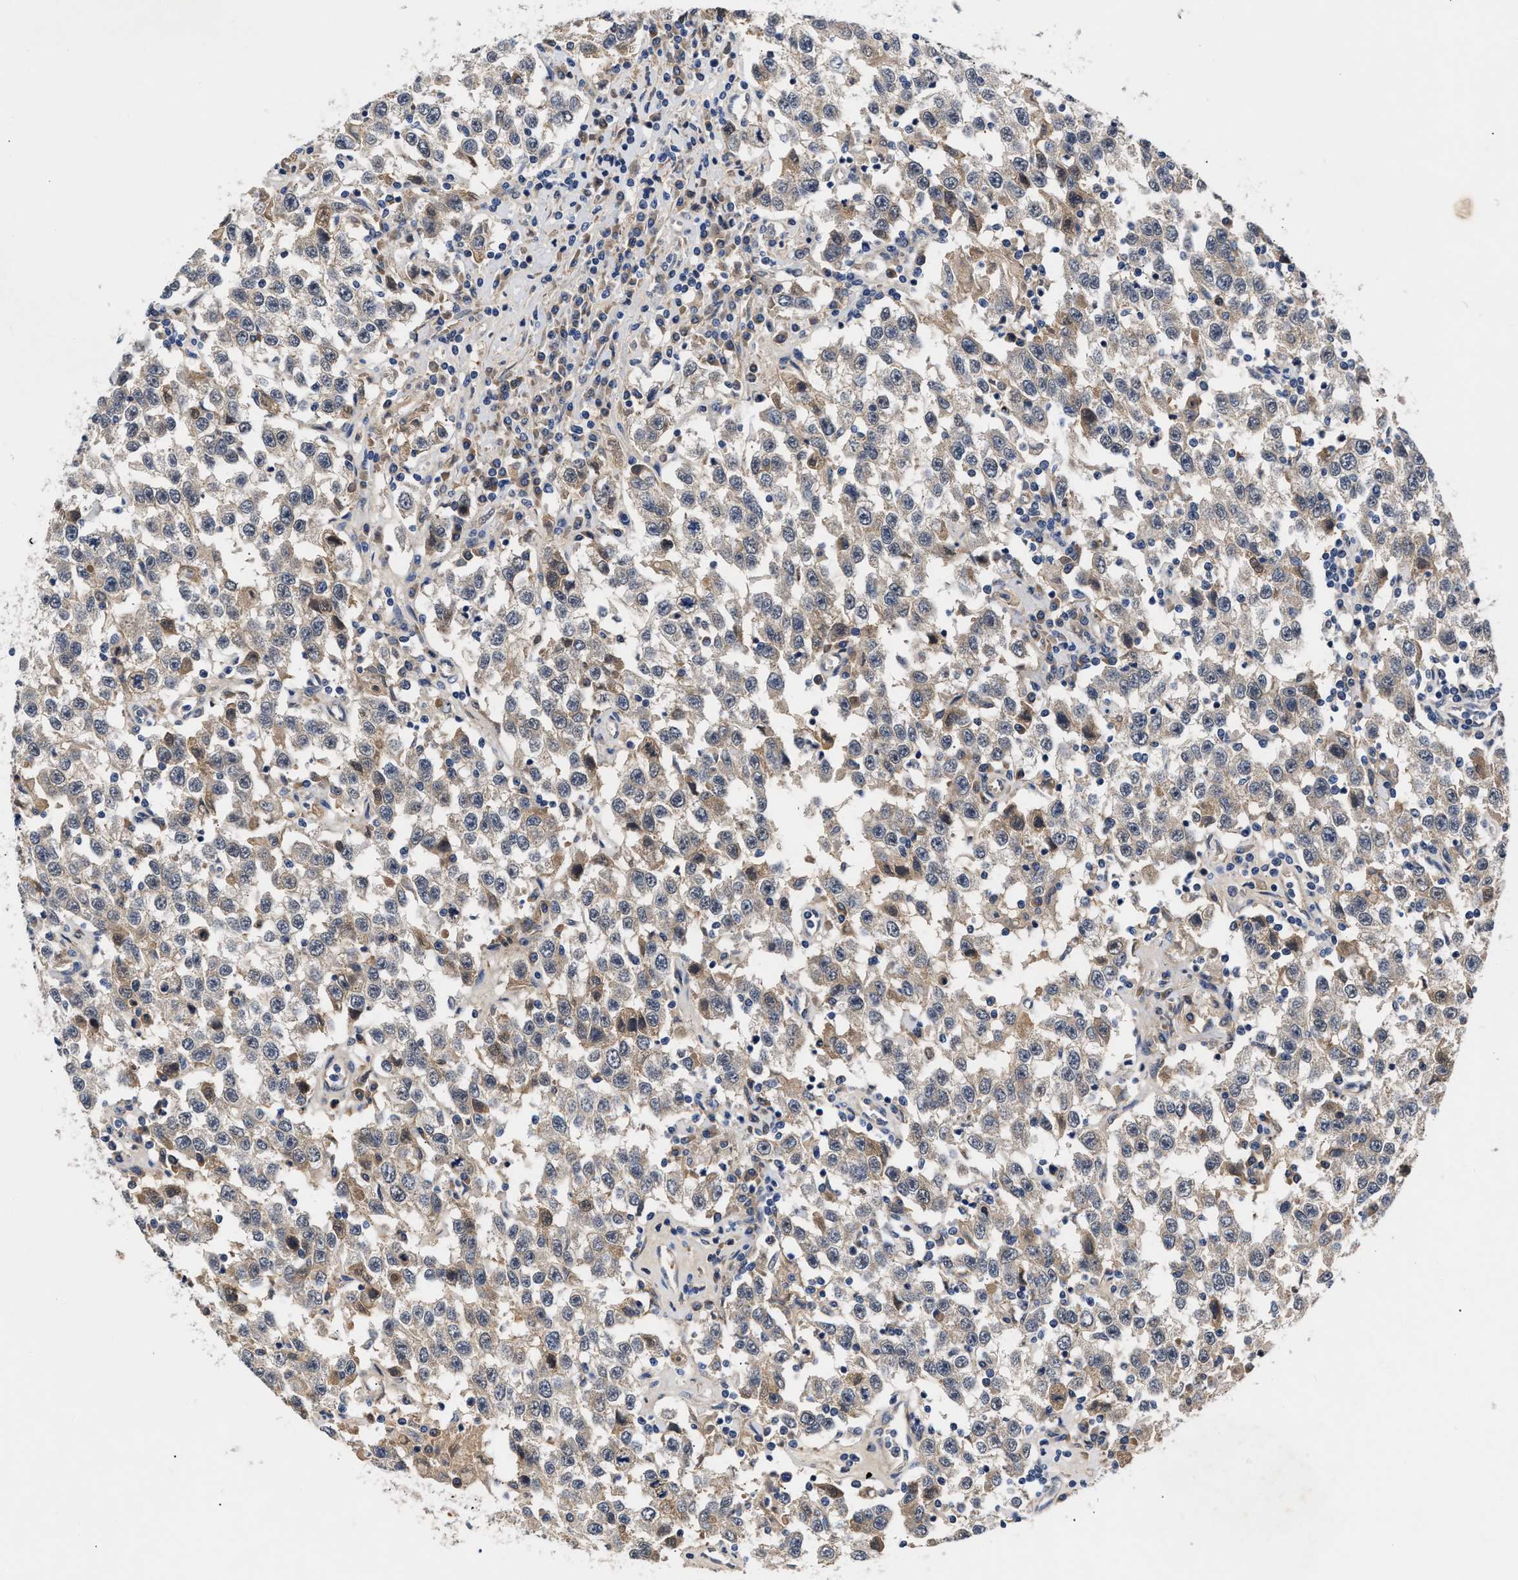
{"staining": {"intensity": "weak", "quantity": "25%-75%", "location": "cytoplasmic/membranous"}, "tissue": "testis cancer", "cell_type": "Tumor cells", "image_type": "cancer", "snomed": [{"axis": "morphology", "description": "Seminoma, NOS"}, {"axis": "topography", "description": "Testis"}], "caption": "Testis cancer (seminoma) was stained to show a protein in brown. There is low levels of weak cytoplasmic/membranous staining in approximately 25%-75% of tumor cells. Using DAB (3,3'-diaminobenzidine) (brown) and hematoxylin (blue) stains, captured at high magnification using brightfield microscopy.", "gene": "CCDC146", "patient": {"sex": "male", "age": 41}}